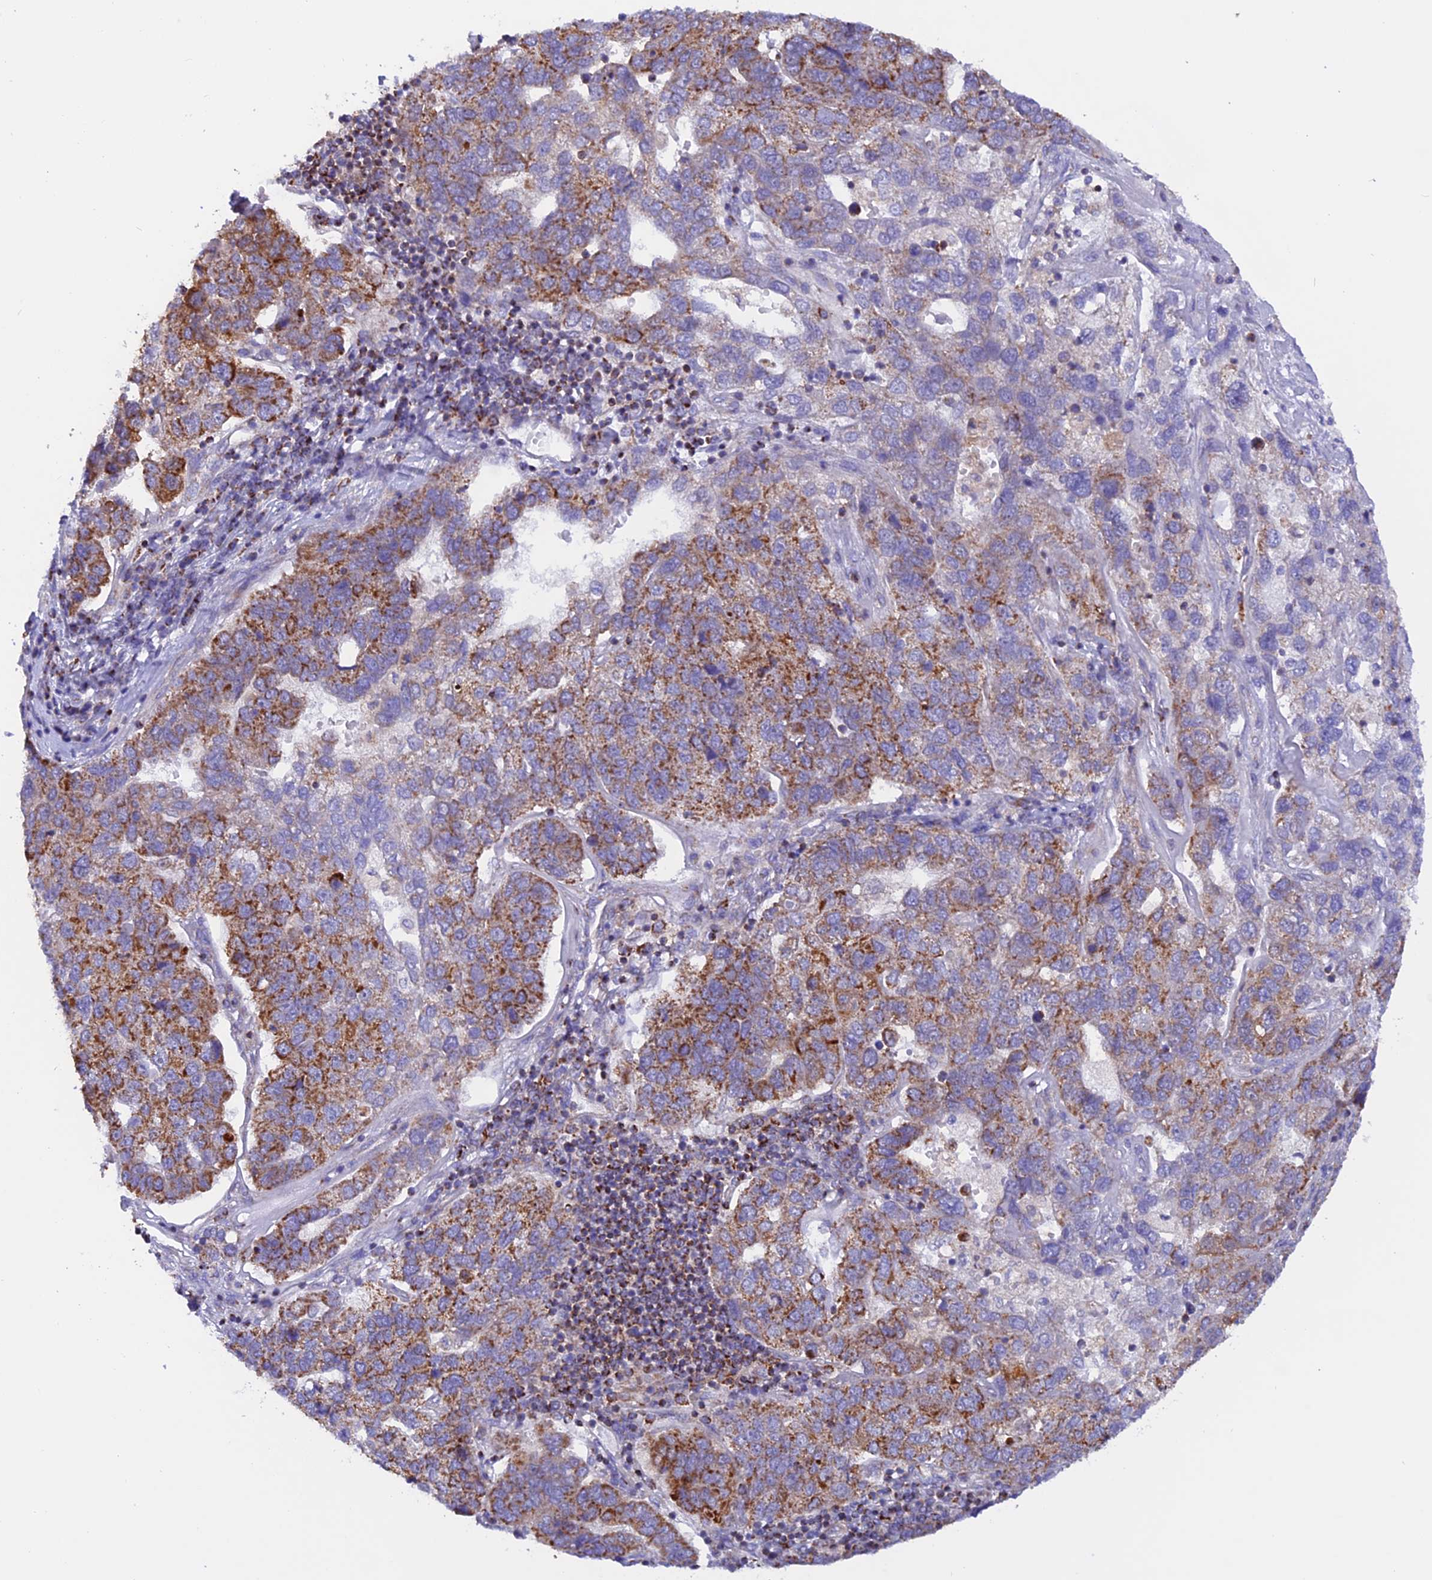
{"staining": {"intensity": "strong", "quantity": "25%-75%", "location": "cytoplasmic/membranous"}, "tissue": "pancreatic cancer", "cell_type": "Tumor cells", "image_type": "cancer", "snomed": [{"axis": "morphology", "description": "Adenocarcinoma, NOS"}, {"axis": "topography", "description": "Pancreas"}], "caption": "IHC of pancreatic cancer exhibits high levels of strong cytoplasmic/membranous expression in about 25%-75% of tumor cells.", "gene": "GCDH", "patient": {"sex": "female", "age": 61}}